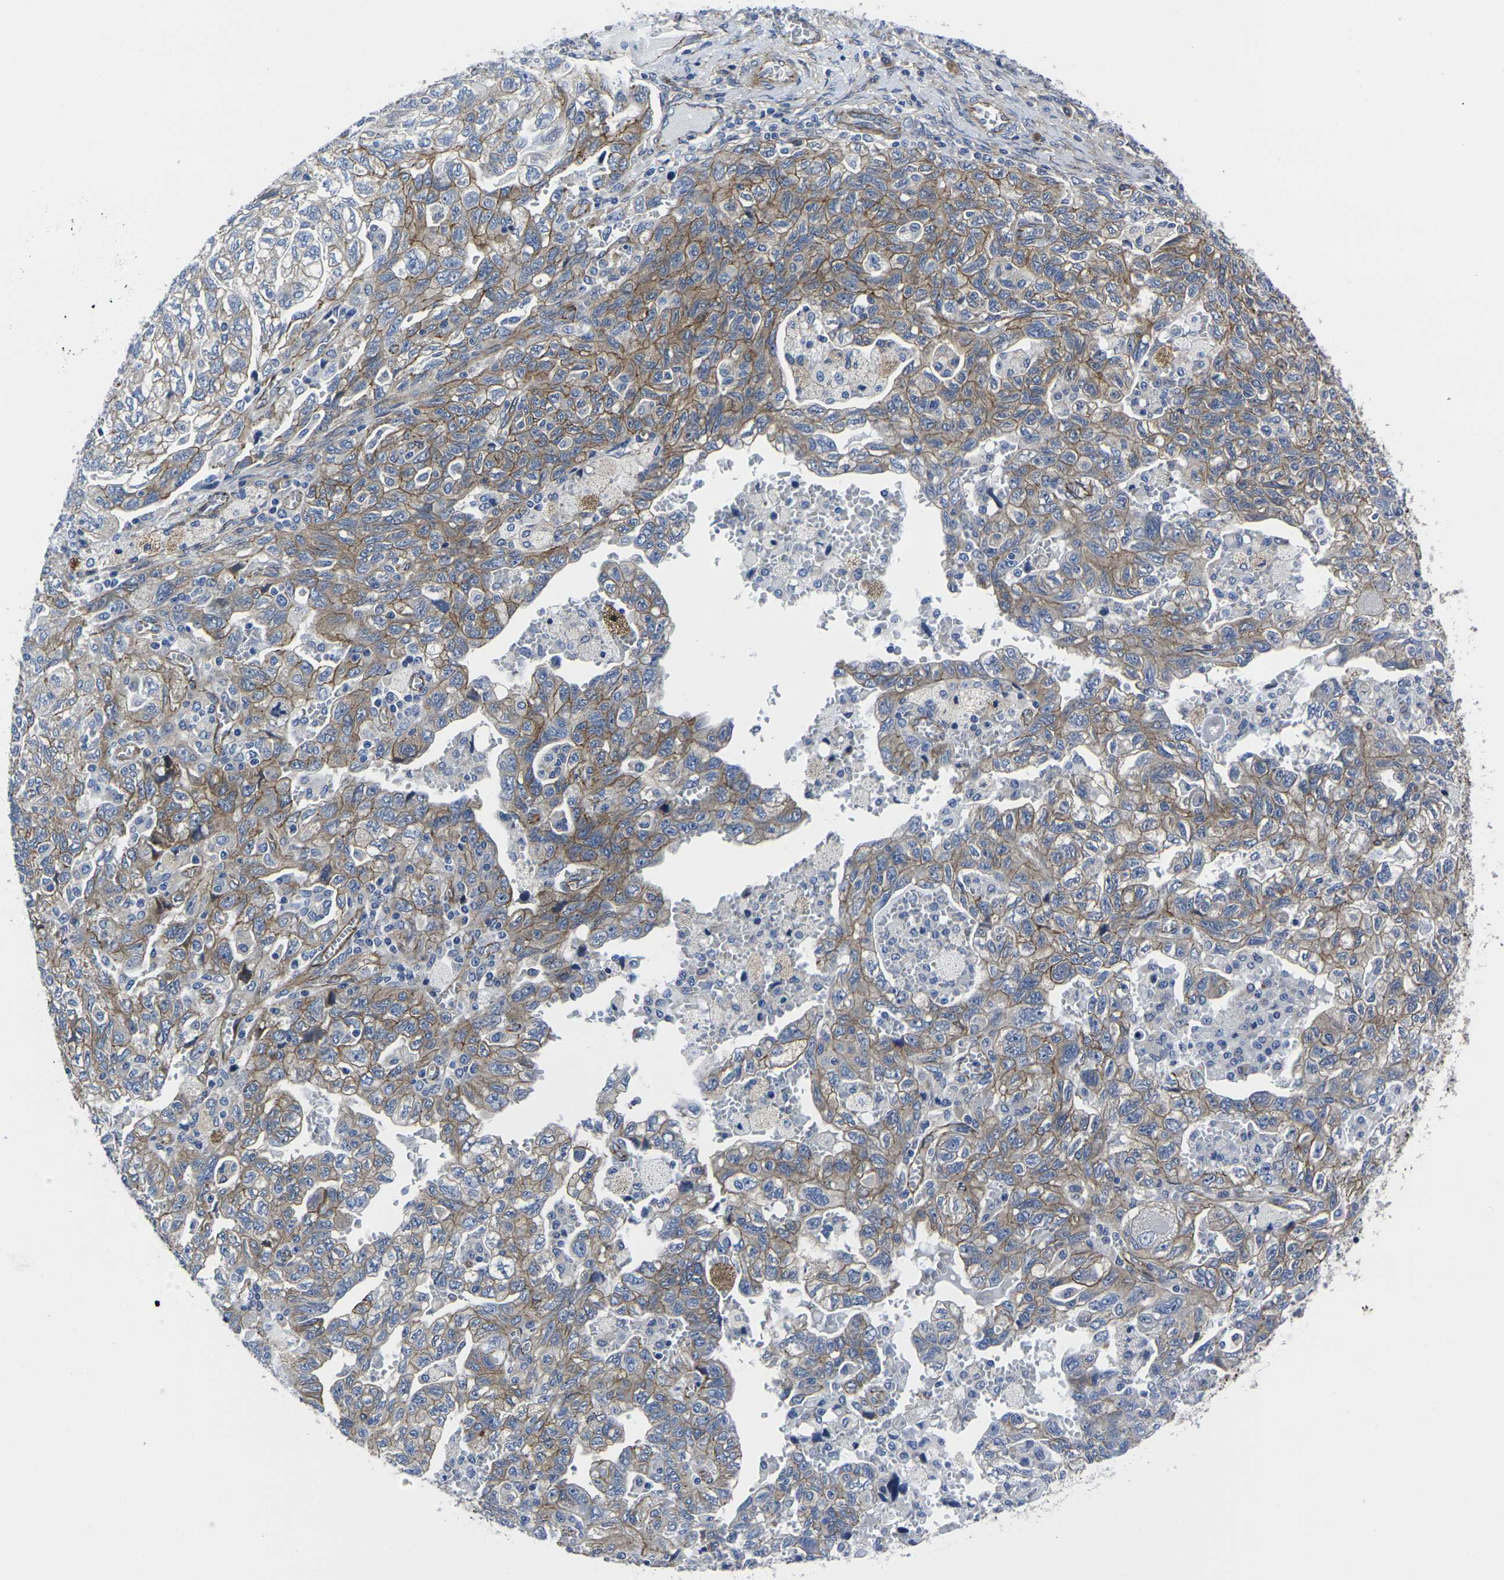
{"staining": {"intensity": "moderate", "quantity": "25%-75%", "location": "cytoplasmic/membranous"}, "tissue": "ovarian cancer", "cell_type": "Tumor cells", "image_type": "cancer", "snomed": [{"axis": "morphology", "description": "Carcinoma, NOS"}, {"axis": "morphology", "description": "Cystadenocarcinoma, serous, NOS"}, {"axis": "topography", "description": "Ovary"}], "caption": "A medium amount of moderate cytoplasmic/membranous staining is identified in approximately 25%-75% of tumor cells in serous cystadenocarcinoma (ovarian) tissue. (DAB IHC, brown staining for protein, blue staining for nuclei).", "gene": "NUMB", "patient": {"sex": "female", "age": 69}}